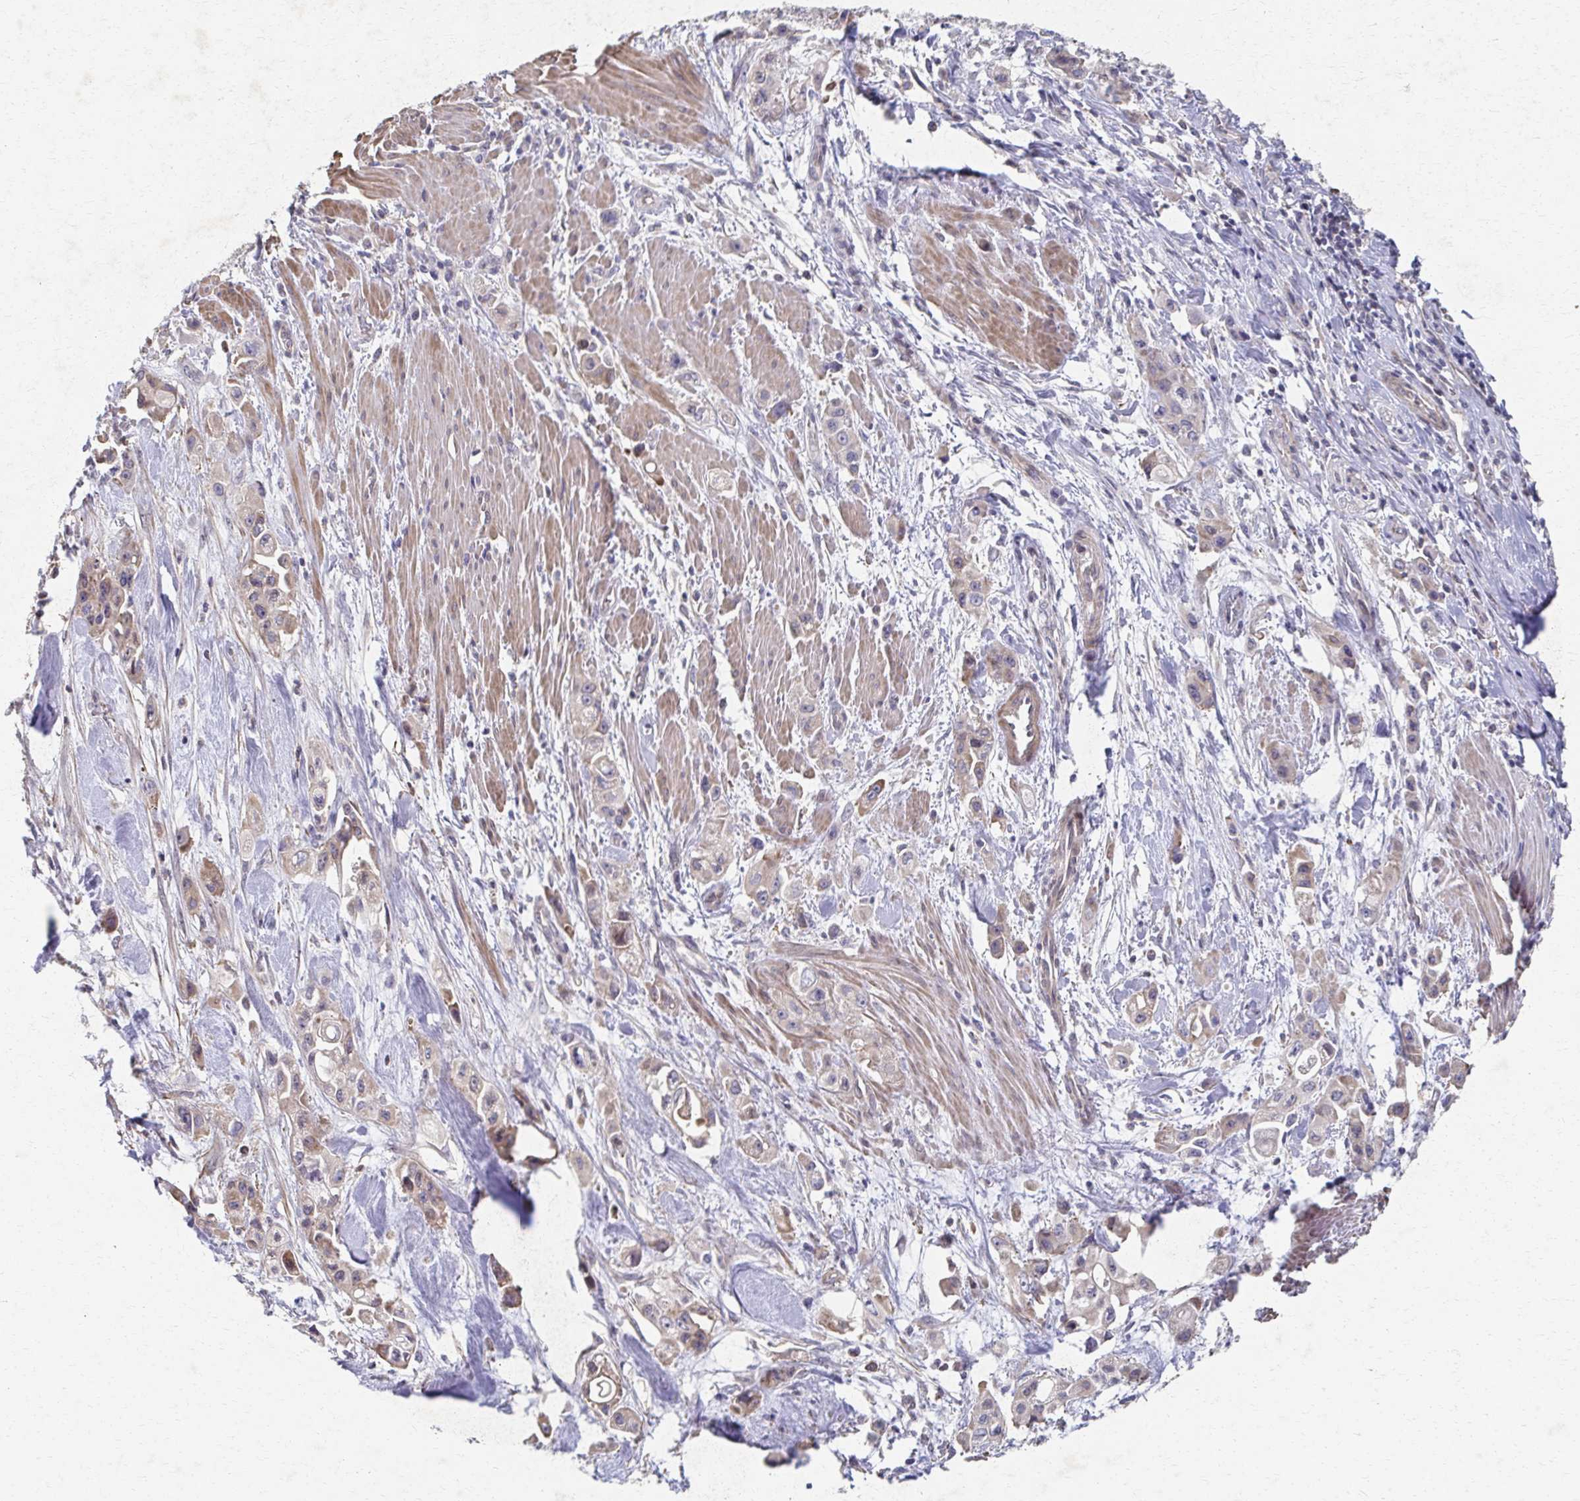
{"staining": {"intensity": "weak", "quantity": "<25%", "location": "cytoplasmic/membranous"}, "tissue": "pancreatic cancer", "cell_type": "Tumor cells", "image_type": "cancer", "snomed": [{"axis": "morphology", "description": "Adenocarcinoma, NOS"}, {"axis": "topography", "description": "Pancreas"}], "caption": "Pancreatic adenocarcinoma was stained to show a protein in brown. There is no significant positivity in tumor cells. Nuclei are stained in blue.", "gene": "EOLA2", "patient": {"sex": "female", "age": 66}}